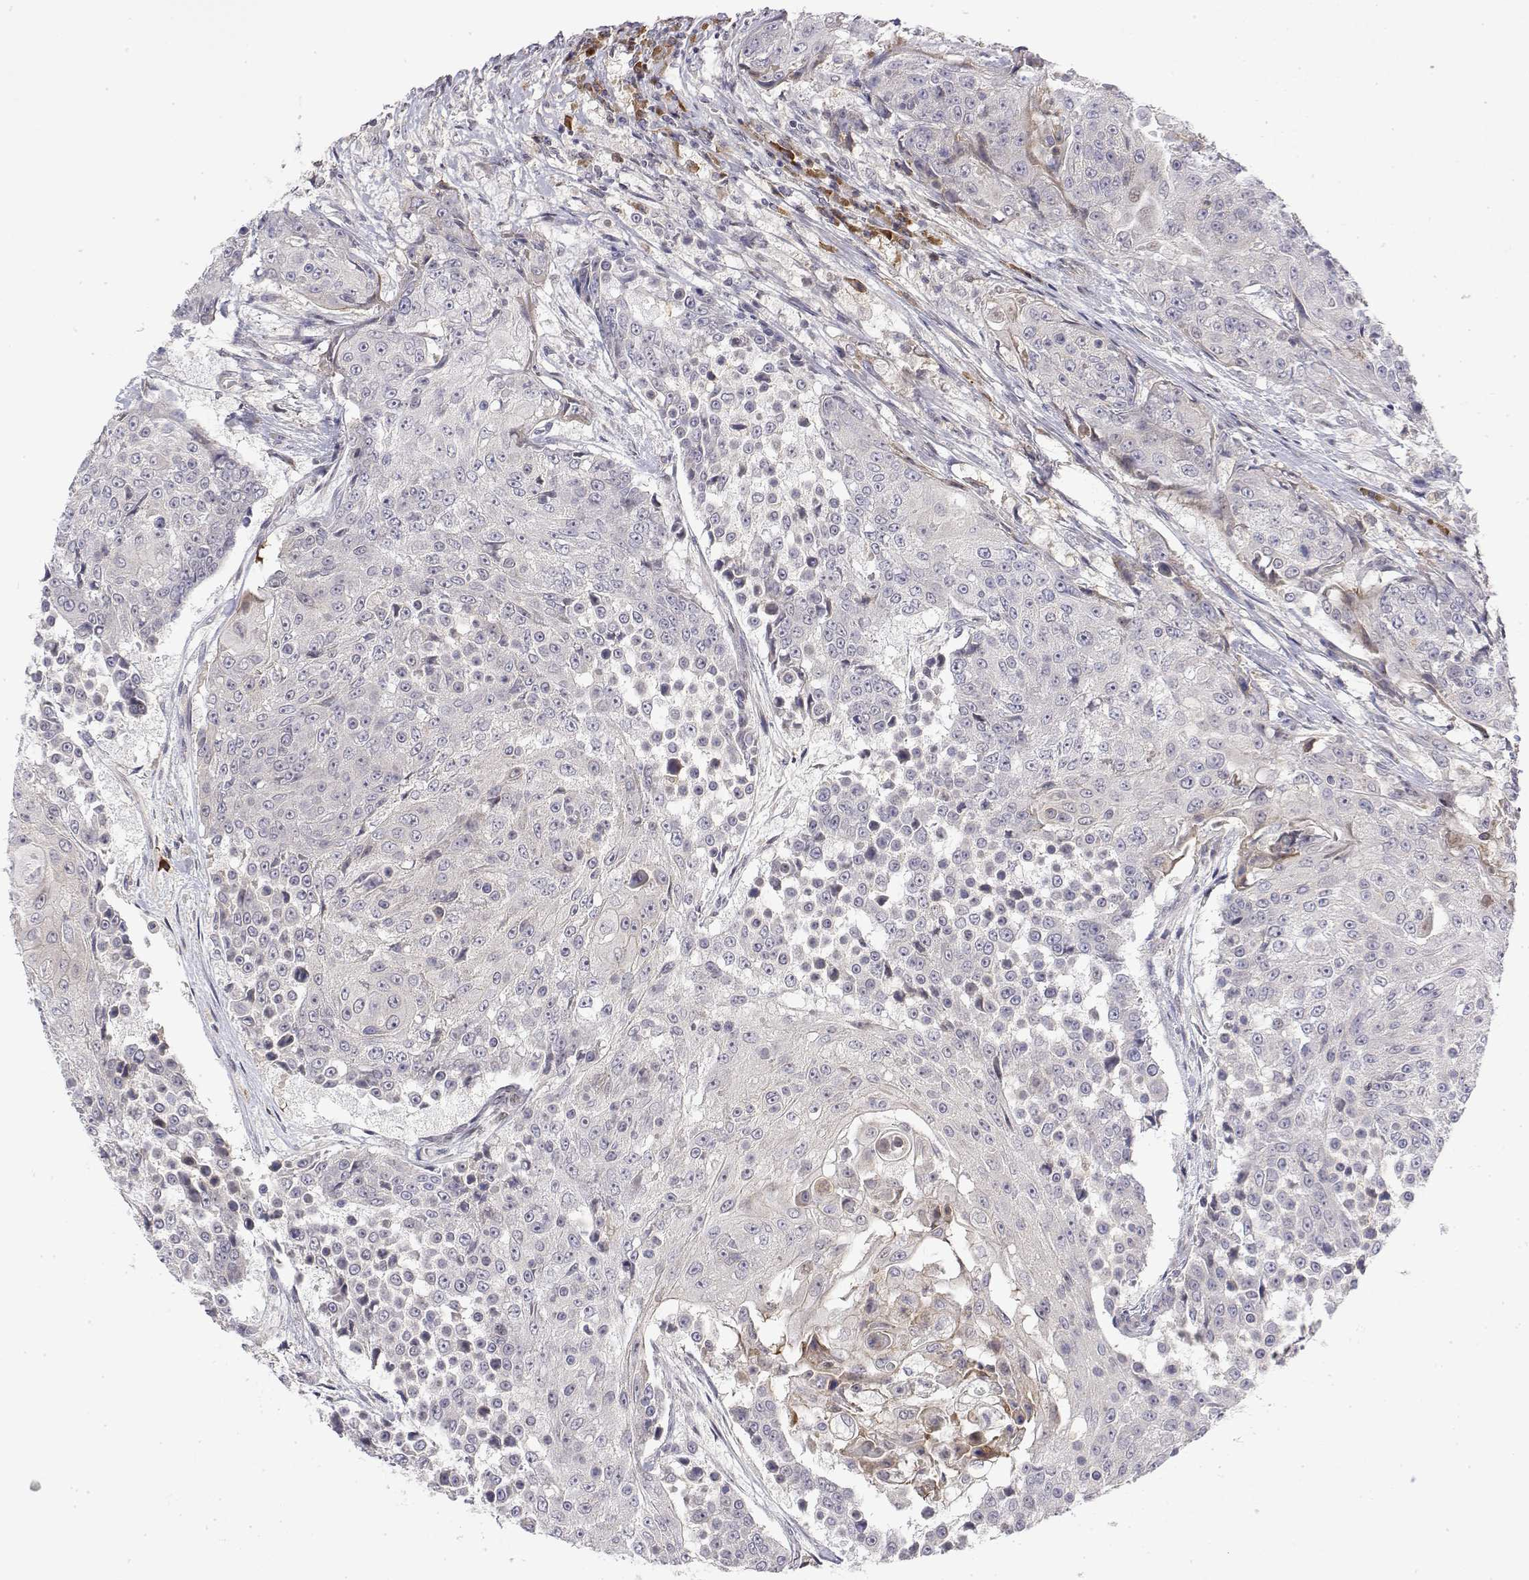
{"staining": {"intensity": "negative", "quantity": "none", "location": "none"}, "tissue": "urothelial cancer", "cell_type": "Tumor cells", "image_type": "cancer", "snomed": [{"axis": "morphology", "description": "Urothelial carcinoma, High grade"}, {"axis": "topography", "description": "Urinary bladder"}], "caption": "This is a photomicrograph of IHC staining of urothelial cancer, which shows no positivity in tumor cells. The staining is performed using DAB brown chromogen with nuclei counter-stained in using hematoxylin.", "gene": "IGFBP4", "patient": {"sex": "female", "age": 63}}